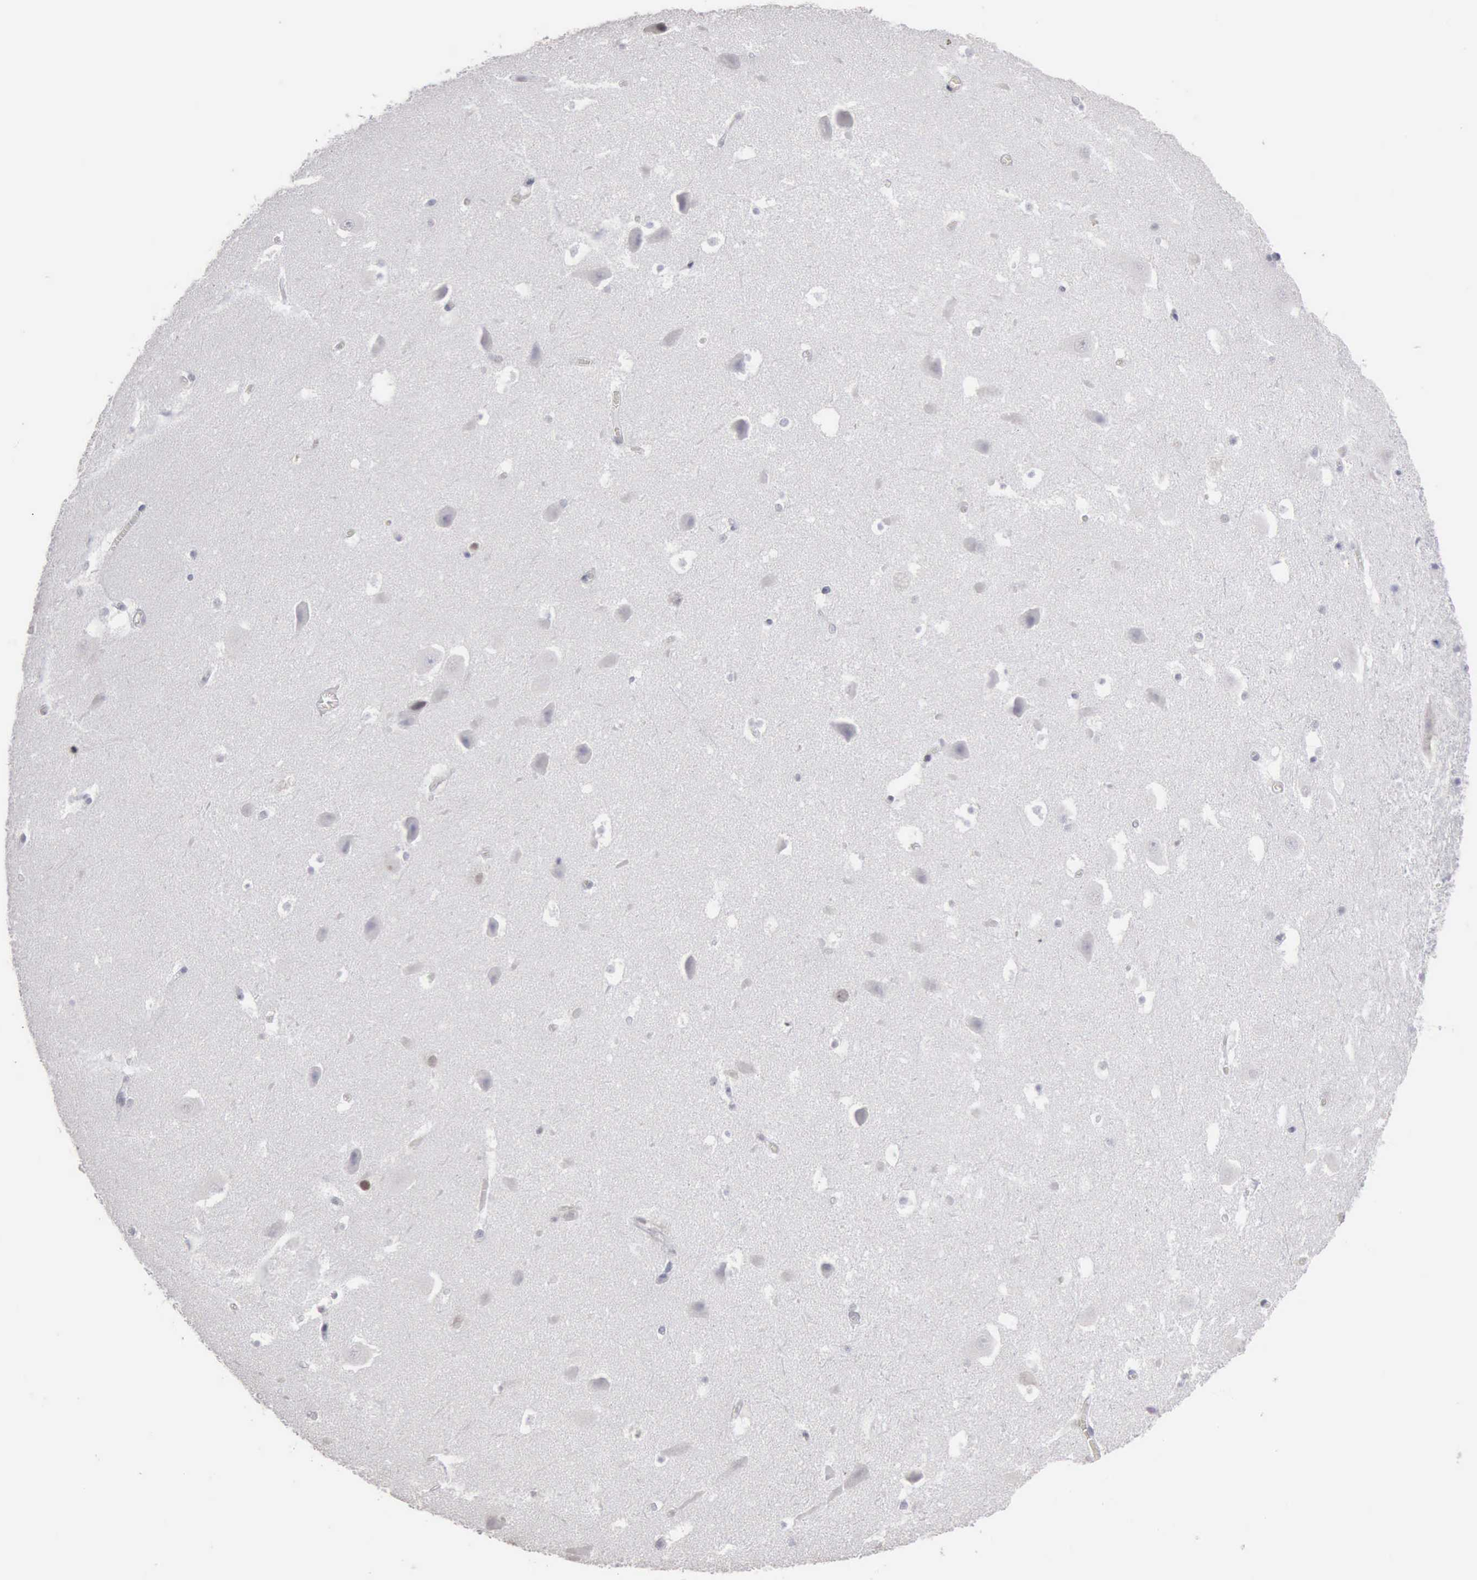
{"staining": {"intensity": "weak", "quantity": "<25%", "location": "nuclear"}, "tissue": "hippocampus", "cell_type": "Glial cells", "image_type": "normal", "snomed": [{"axis": "morphology", "description": "Normal tissue, NOS"}, {"axis": "topography", "description": "Hippocampus"}], "caption": "The histopathology image displays no staining of glial cells in normal hippocampus.", "gene": "UPB1", "patient": {"sex": "male", "age": 45}}